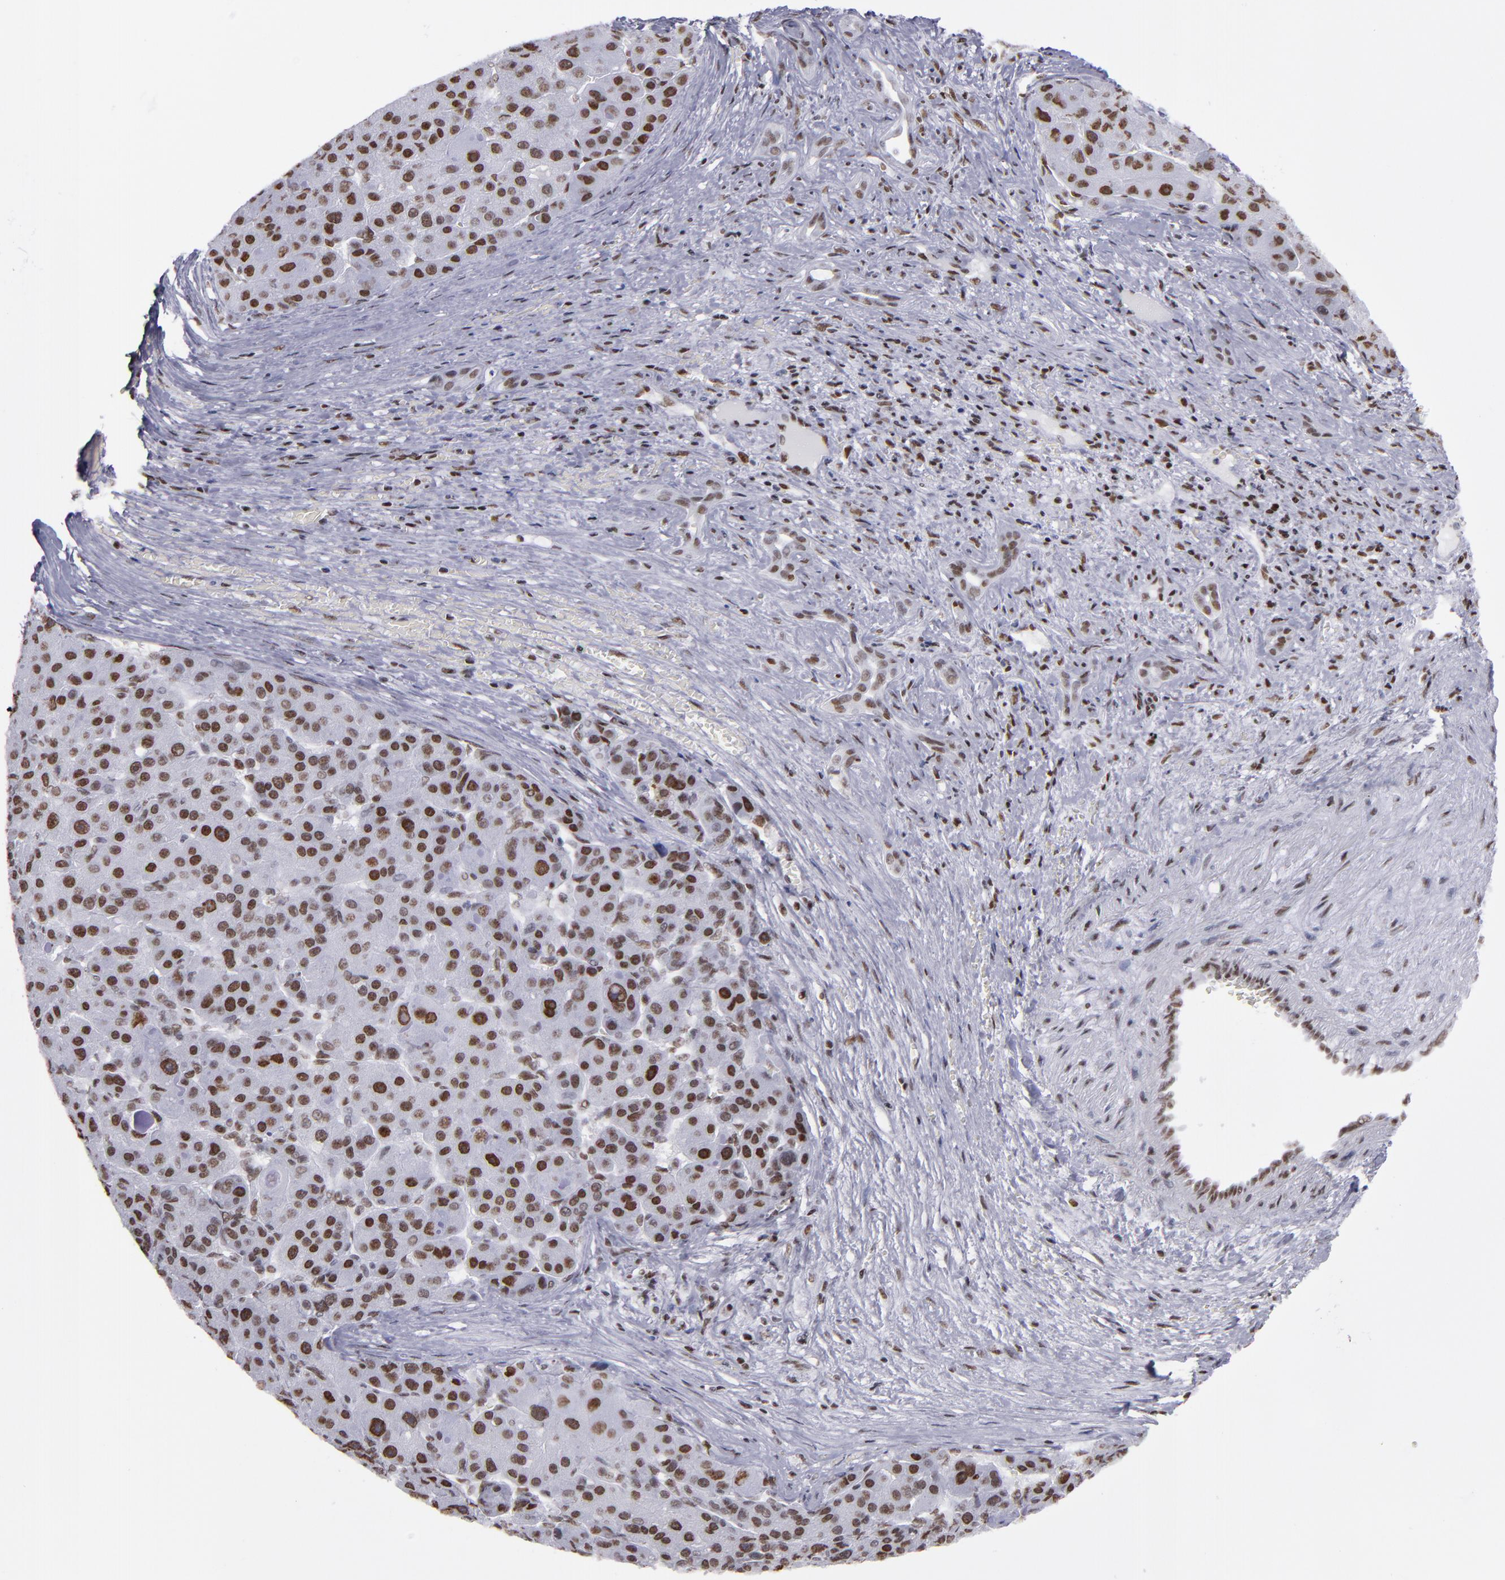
{"staining": {"intensity": "moderate", "quantity": ">75%", "location": "nuclear"}, "tissue": "liver cancer", "cell_type": "Tumor cells", "image_type": "cancer", "snomed": [{"axis": "morphology", "description": "Carcinoma, Hepatocellular, NOS"}, {"axis": "topography", "description": "Liver"}], "caption": "Liver hepatocellular carcinoma stained for a protein (brown) demonstrates moderate nuclear positive expression in approximately >75% of tumor cells.", "gene": "TERF2", "patient": {"sex": "male", "age": 76}}